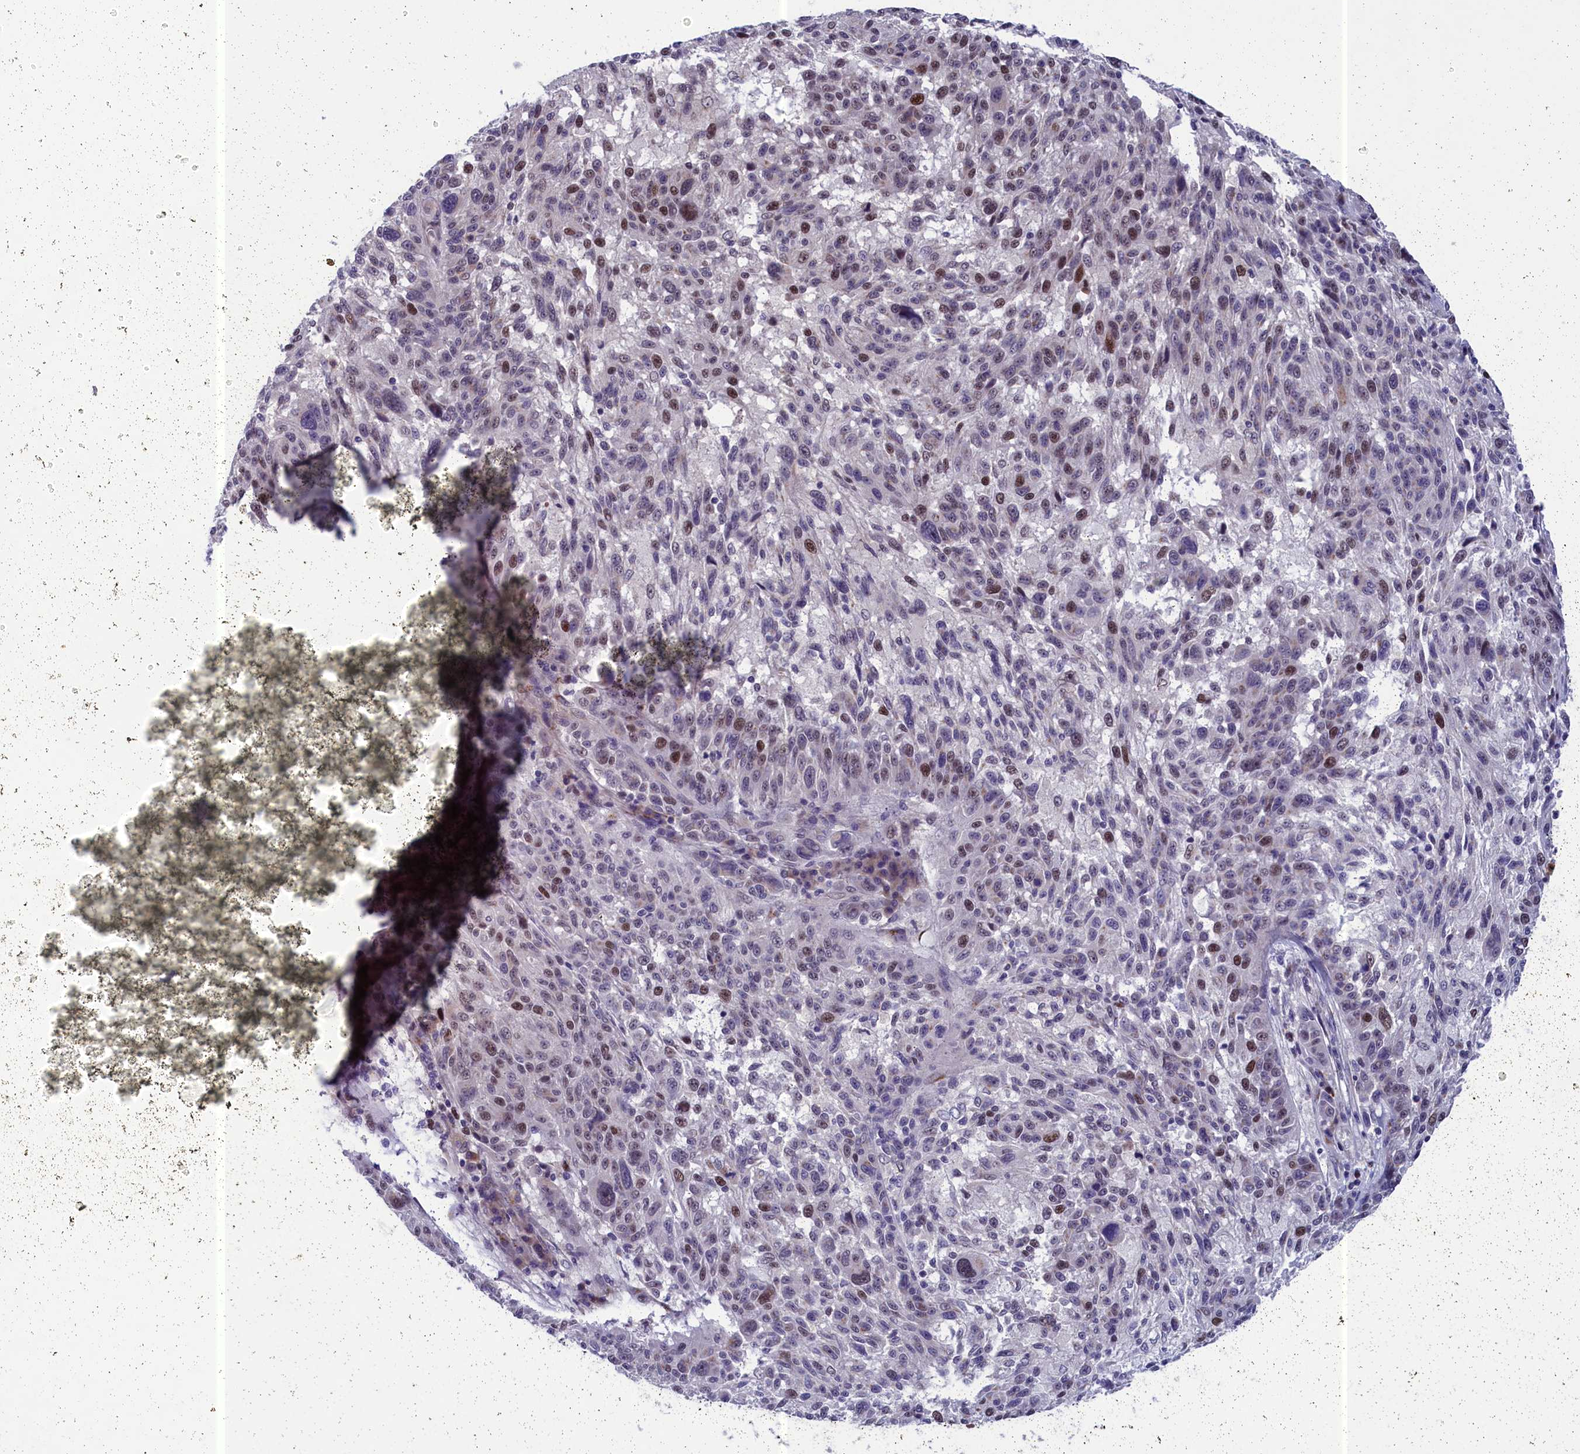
{"staining": {"intensity": "moderate", "quantity": "<25%", "location": "nuclear"}, "tissue": "melanoma", "cell_type": "Tumor cells", "image_type": "cancer", "snomed": [{"axis": "morphology", "description": "Malignant melanoma, NOS"}, {"axis": "topography", "description": "Skin"}], "caption": "Immunohistochemical staining of melanoma reveals low levels of moderate nuclear protein positivity in approximately <25% of tumor cells. (DAB (3,3'-diaminobenzidine) = brown stain, brightfield microscopy at high magnification).", "gene": "LIG1", "patient": {"sex": "male", "age": 53}}